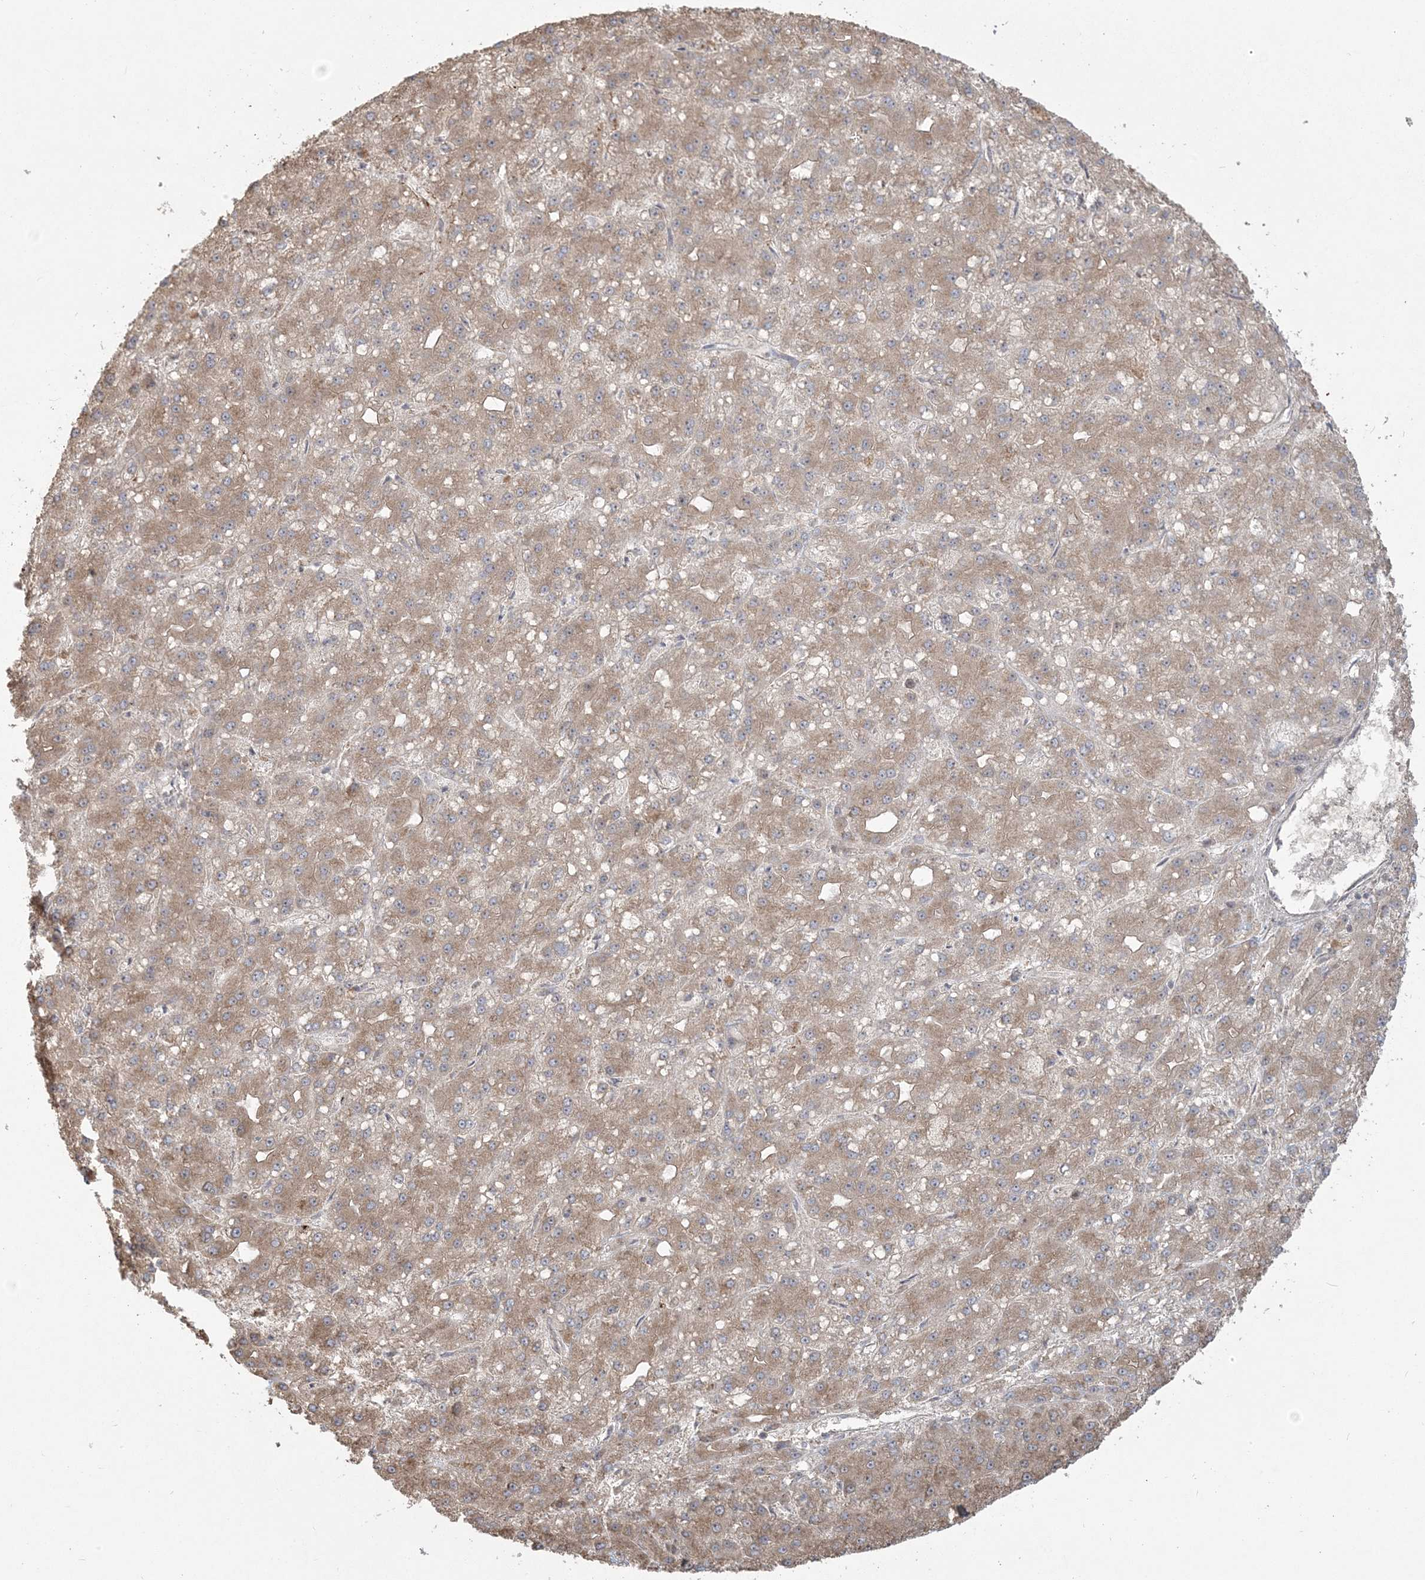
{"staining": {"intensity": "moderate", "quantity": "25%-75%", "location": "cytoplasmic/membranous"}, "tissue": "liver cancer", "cell_type": "Tumor cells", "image_type": "cancer", "snomed": [{"axis": "morphology", "description": "Carcinoma, Hepatocellular, NOS"}, {"axis": "topography", "description": "Liver"}], "caption": "Liver cancer was stained to show a protein in brown. There is medium levels of moderate cytoplasmic/membranous positivity in about 25%-75% of tumor cells.", "gene": "ABCF3", "patient": {"sex": "male", "age": 67}}